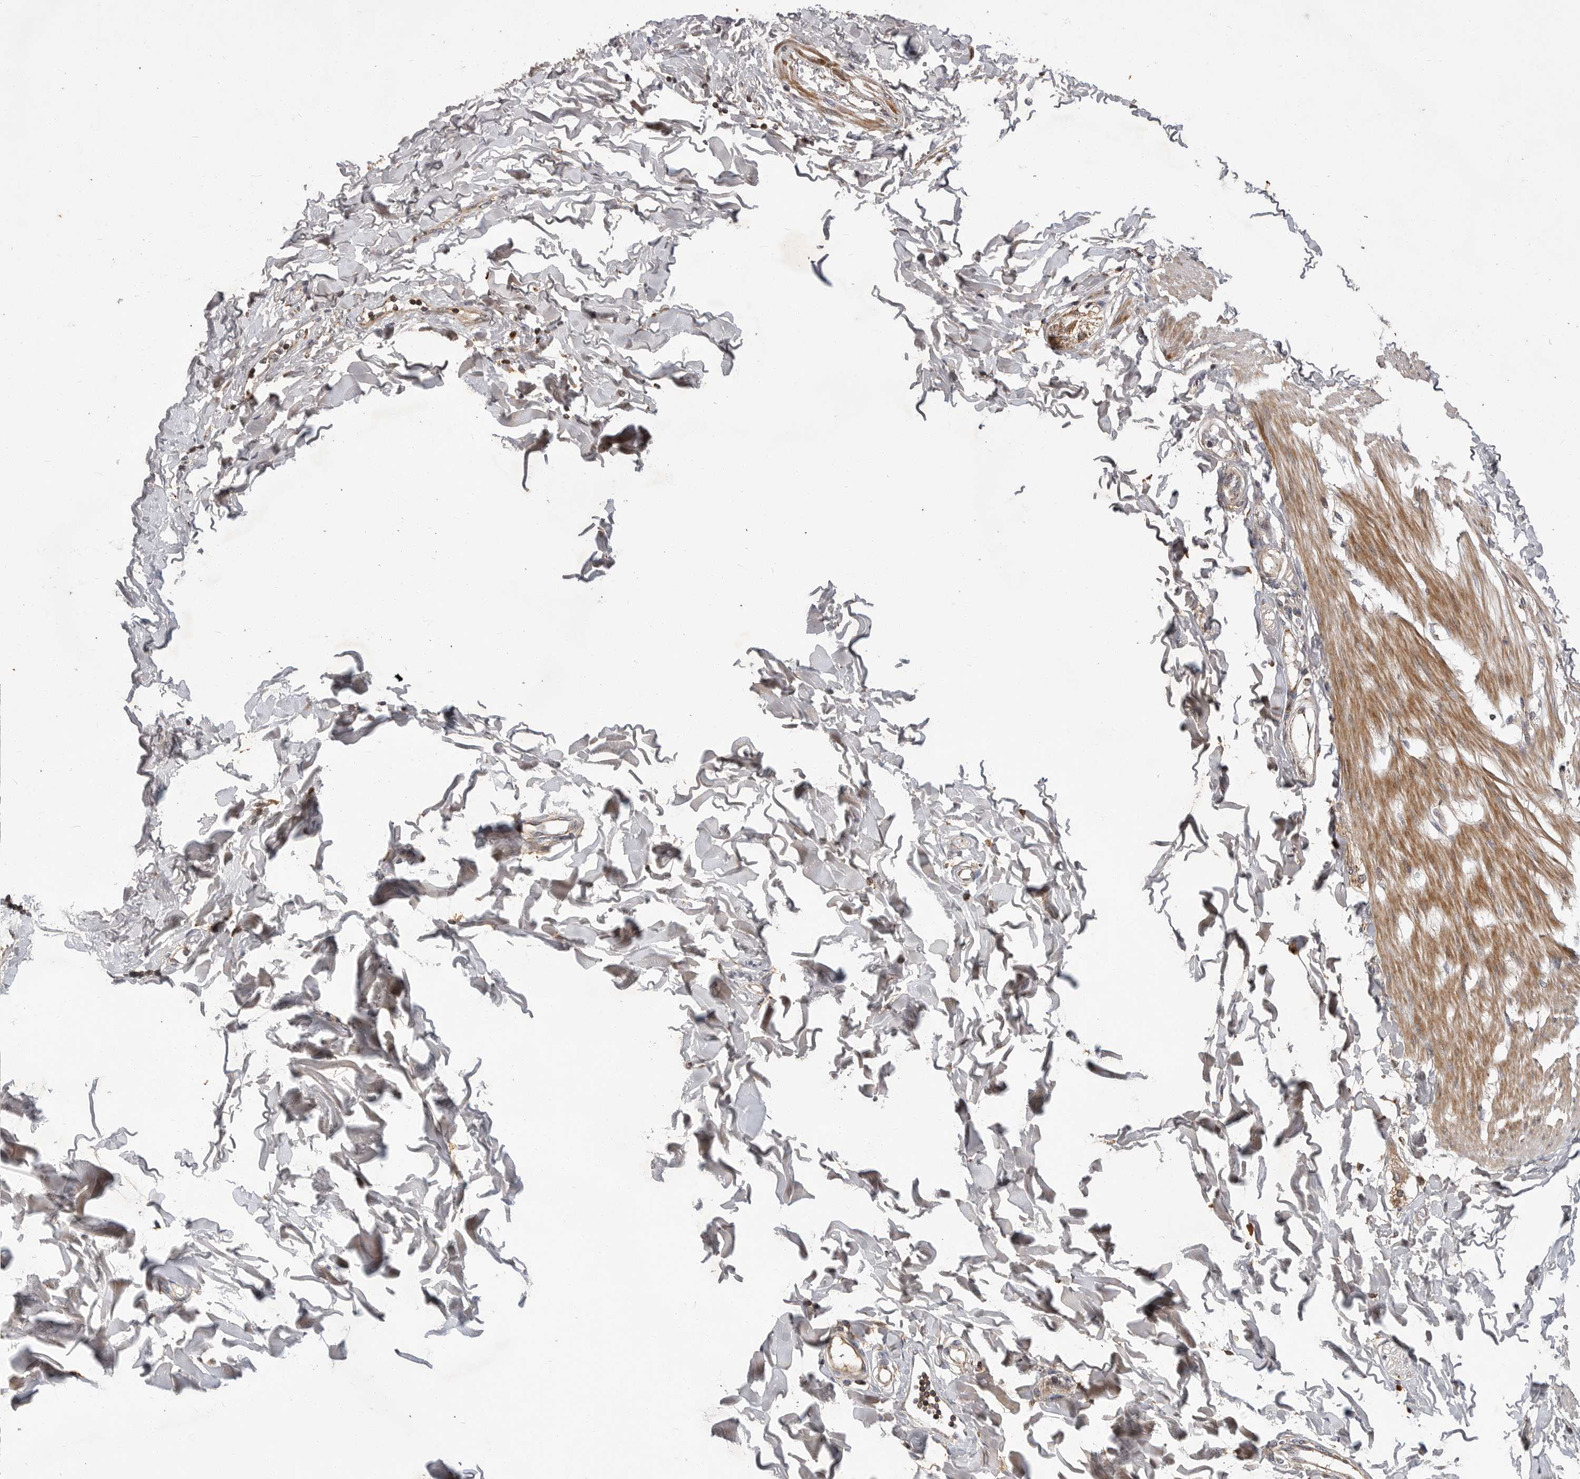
{"staining": {"intensity": "moderate", "quantity": ">75%", "location": "cytoplasmic/membranous"}, "tissue": "smooth muscle", "cell_type": "Smooth muscle cells", "image_type": "normal", "snomed": [{"axis": "morphology", "description": "Normal tissue, NOS"}, {"axis": "morphology", "description": "Adenocarcinoma, NOS"}, {"axis": "topography", "description": "Smooth muscle"}, {"axis": "topography", "description": "Colon"}], "caption": "Moderate cytoplasmic/membranous expression for a protein is identified in approximately >75% of smooth muscle cells of normal smooth muscle using immunohistochemistry.", "gene": "KYAT3", "patient": {"sex": "male", "age": 14}}